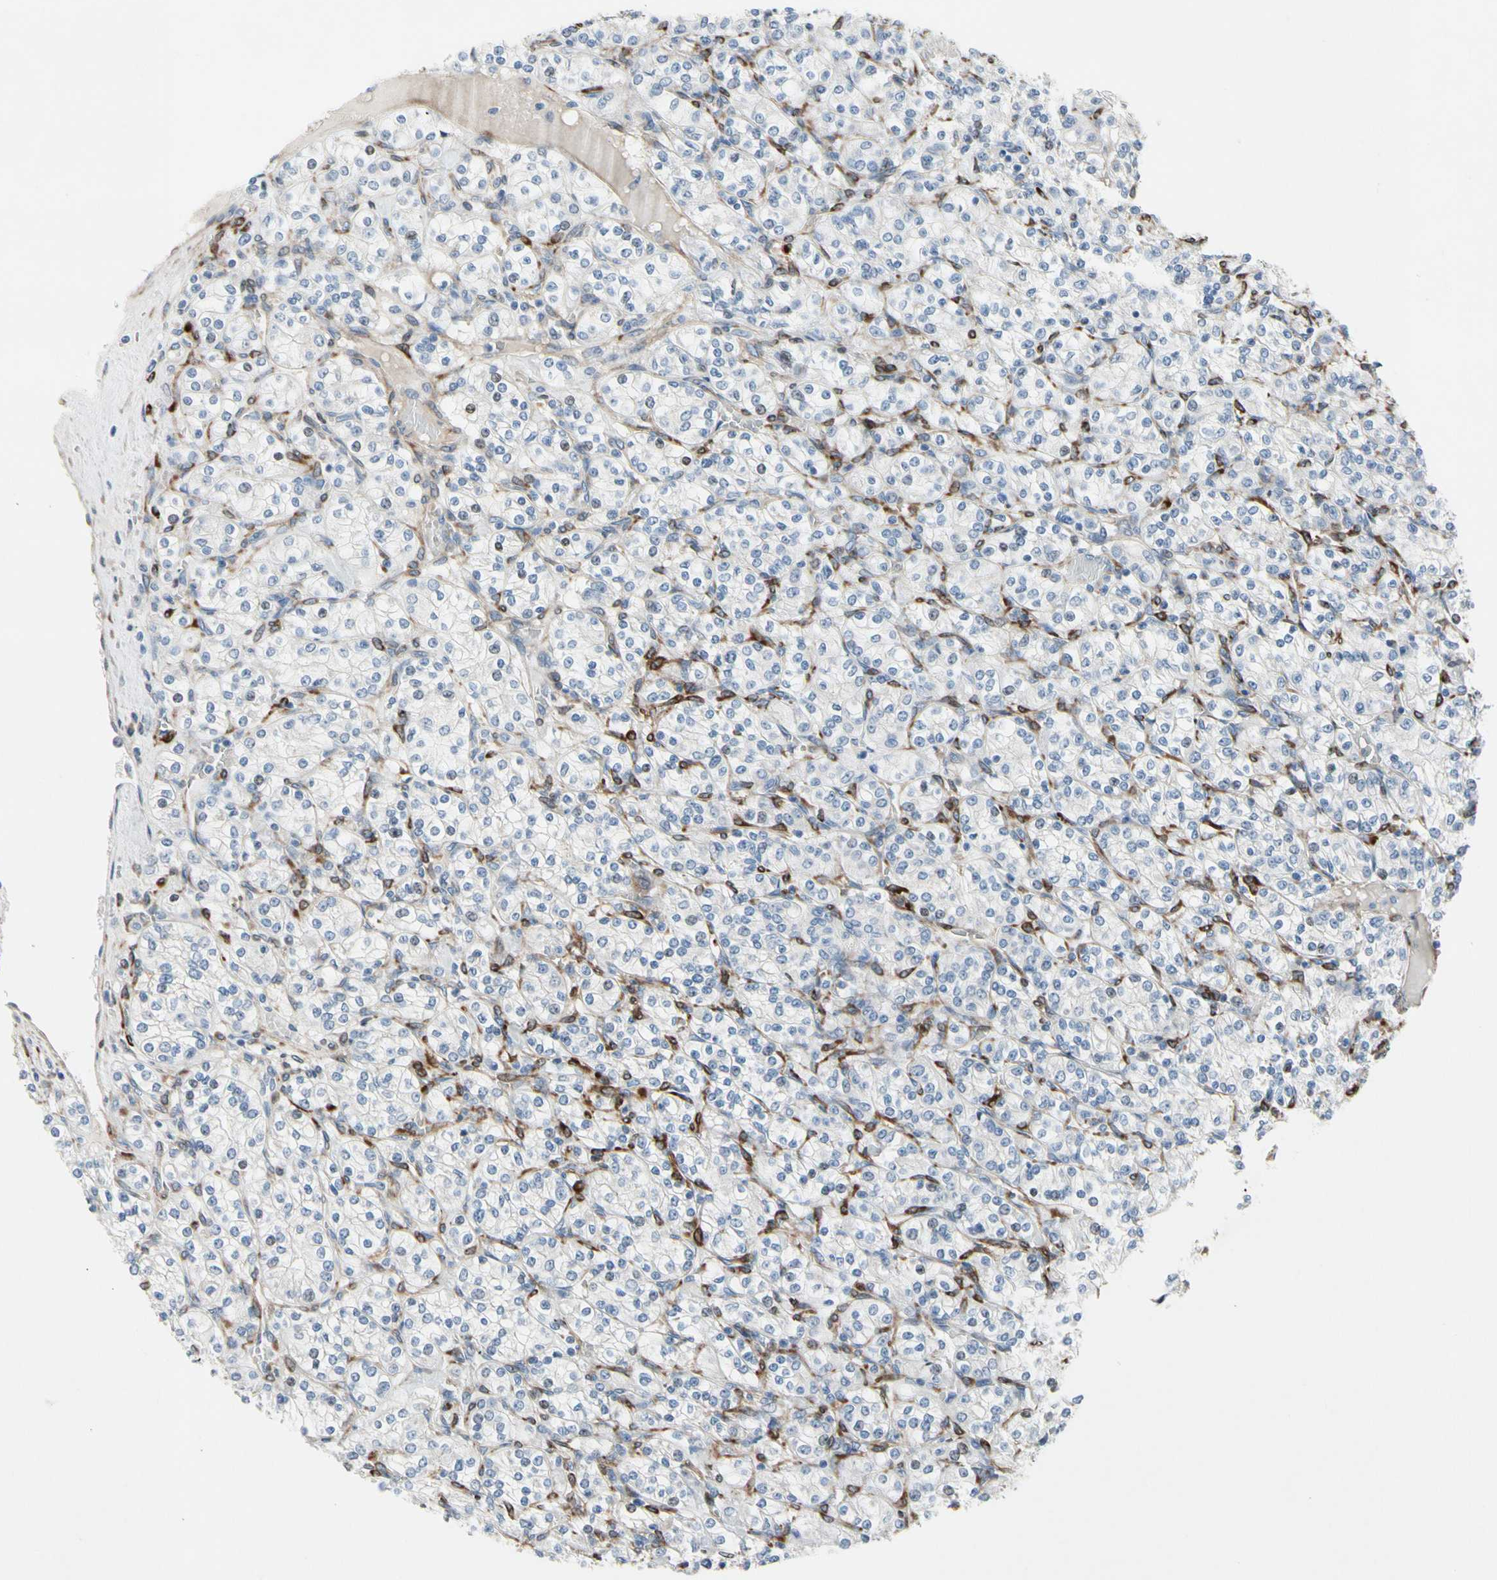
{"staining": {"intensity": "negative", "quantity": "none", "location": "none"}, "tissue": "renal cancer", "cell_type": "Tumor cells", "image_type": "cancer", "snomed": [{"axis": "morphology", "description": "Adenocarcinoma, NOS"}, {"axis": "topography", "description": "Kidney"}], "caption": "Immunohistochemistry image of neoplastic tissue: human adenocarcinoma (renal) stained with DAB (3,3'-diaminobenzidine) exhibits no significant protein staining in tumor cells.", "gene": "MAP2", "patient": {"sex": "male", "age": 77}}